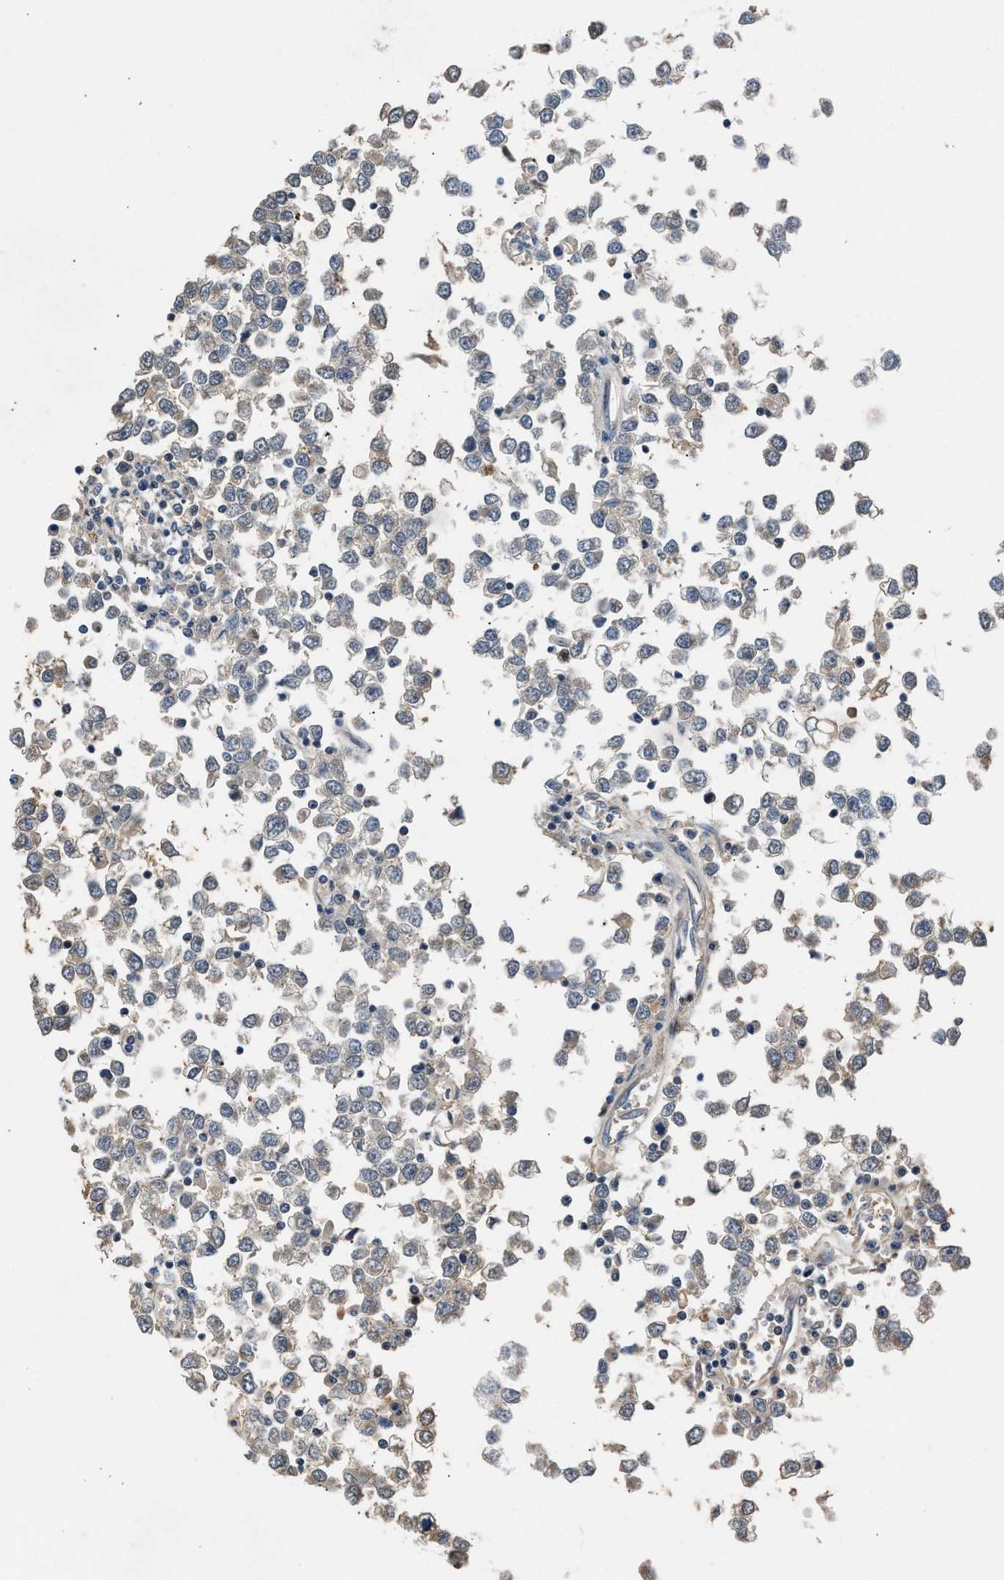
{"staining": {"intensity": "weak", "quantity": "<25%", "location": "cytoplasmic/membranous"}, "tissue": "testis cancer", "cell_type": "Tumor cells", "image_type": "cancer", "snomed": [{"axis": "morphology", "description": "Seminoma, NOS"}, {"axis": "topography", "description": "Testis"}], "caption": "The IHC image has no significant expression in tumor cells of testis seminoma tissue. (Stains: DAB immunohistochemistry (IHC) with hematoxylin counter stain, Microscopy: brightfield microscopy at high magnification).", "gene": "TERF2IP", "patient": {"sex": "male", "age": 65}}